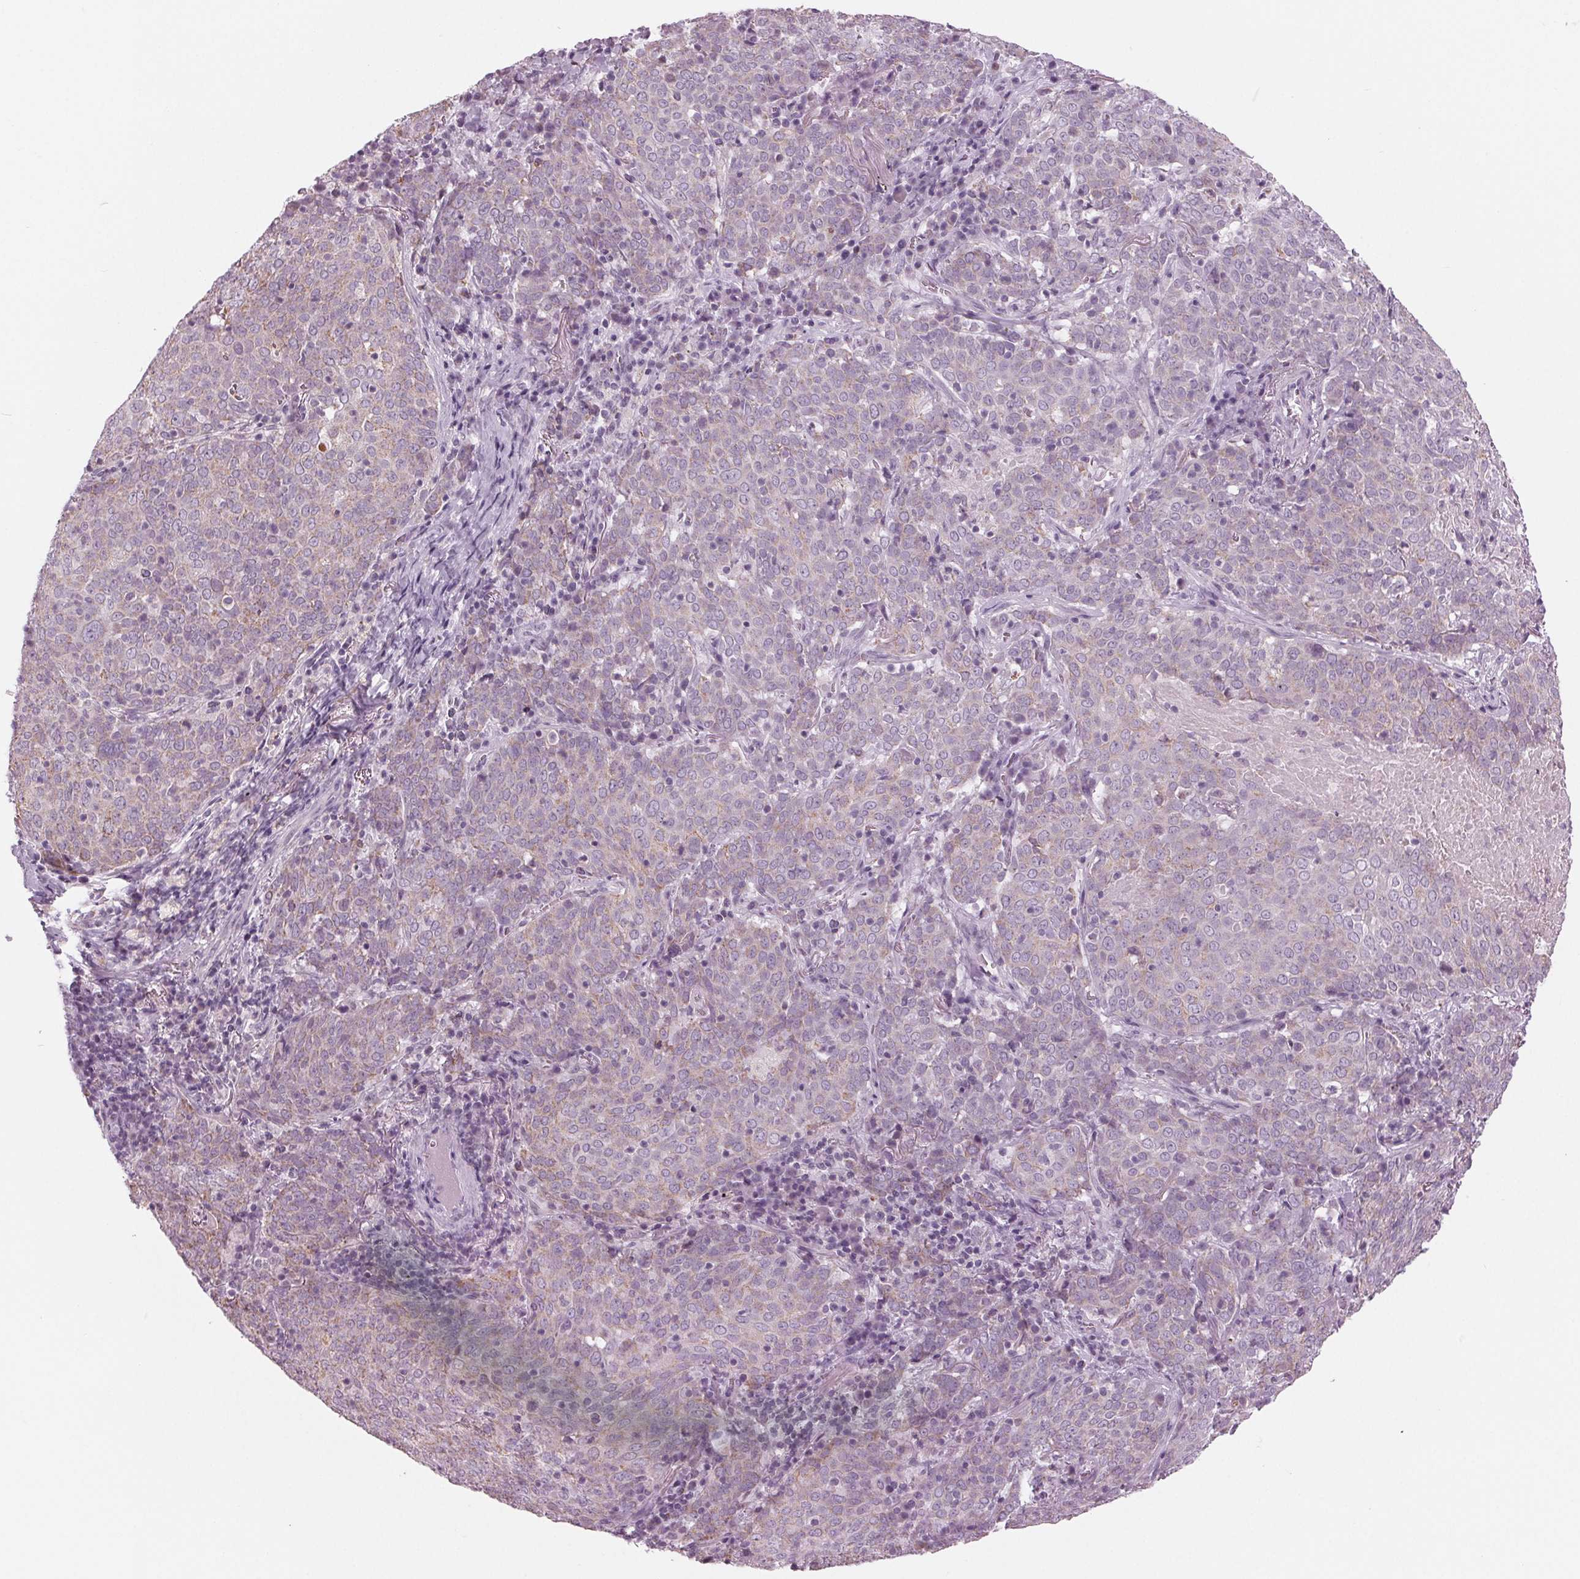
{"staining": {"intensity": "weak", "quantity": "<25%", "location": "cytoplasmic/membranous"}, "tissue": "lung cancer", "cell_type": "Tumor cells", "image_type": "cancer", "snomed": [{"axis": "morphology", "description": "Squamous cell carcinoma, NOS"}, {"axis": "topography", "description": "Lung"}], "caption": "Tumor cells show no significant positivity in lung cancer.", "gene": "SAMD4A", "patient": {"sex": "male", "age": 82}}